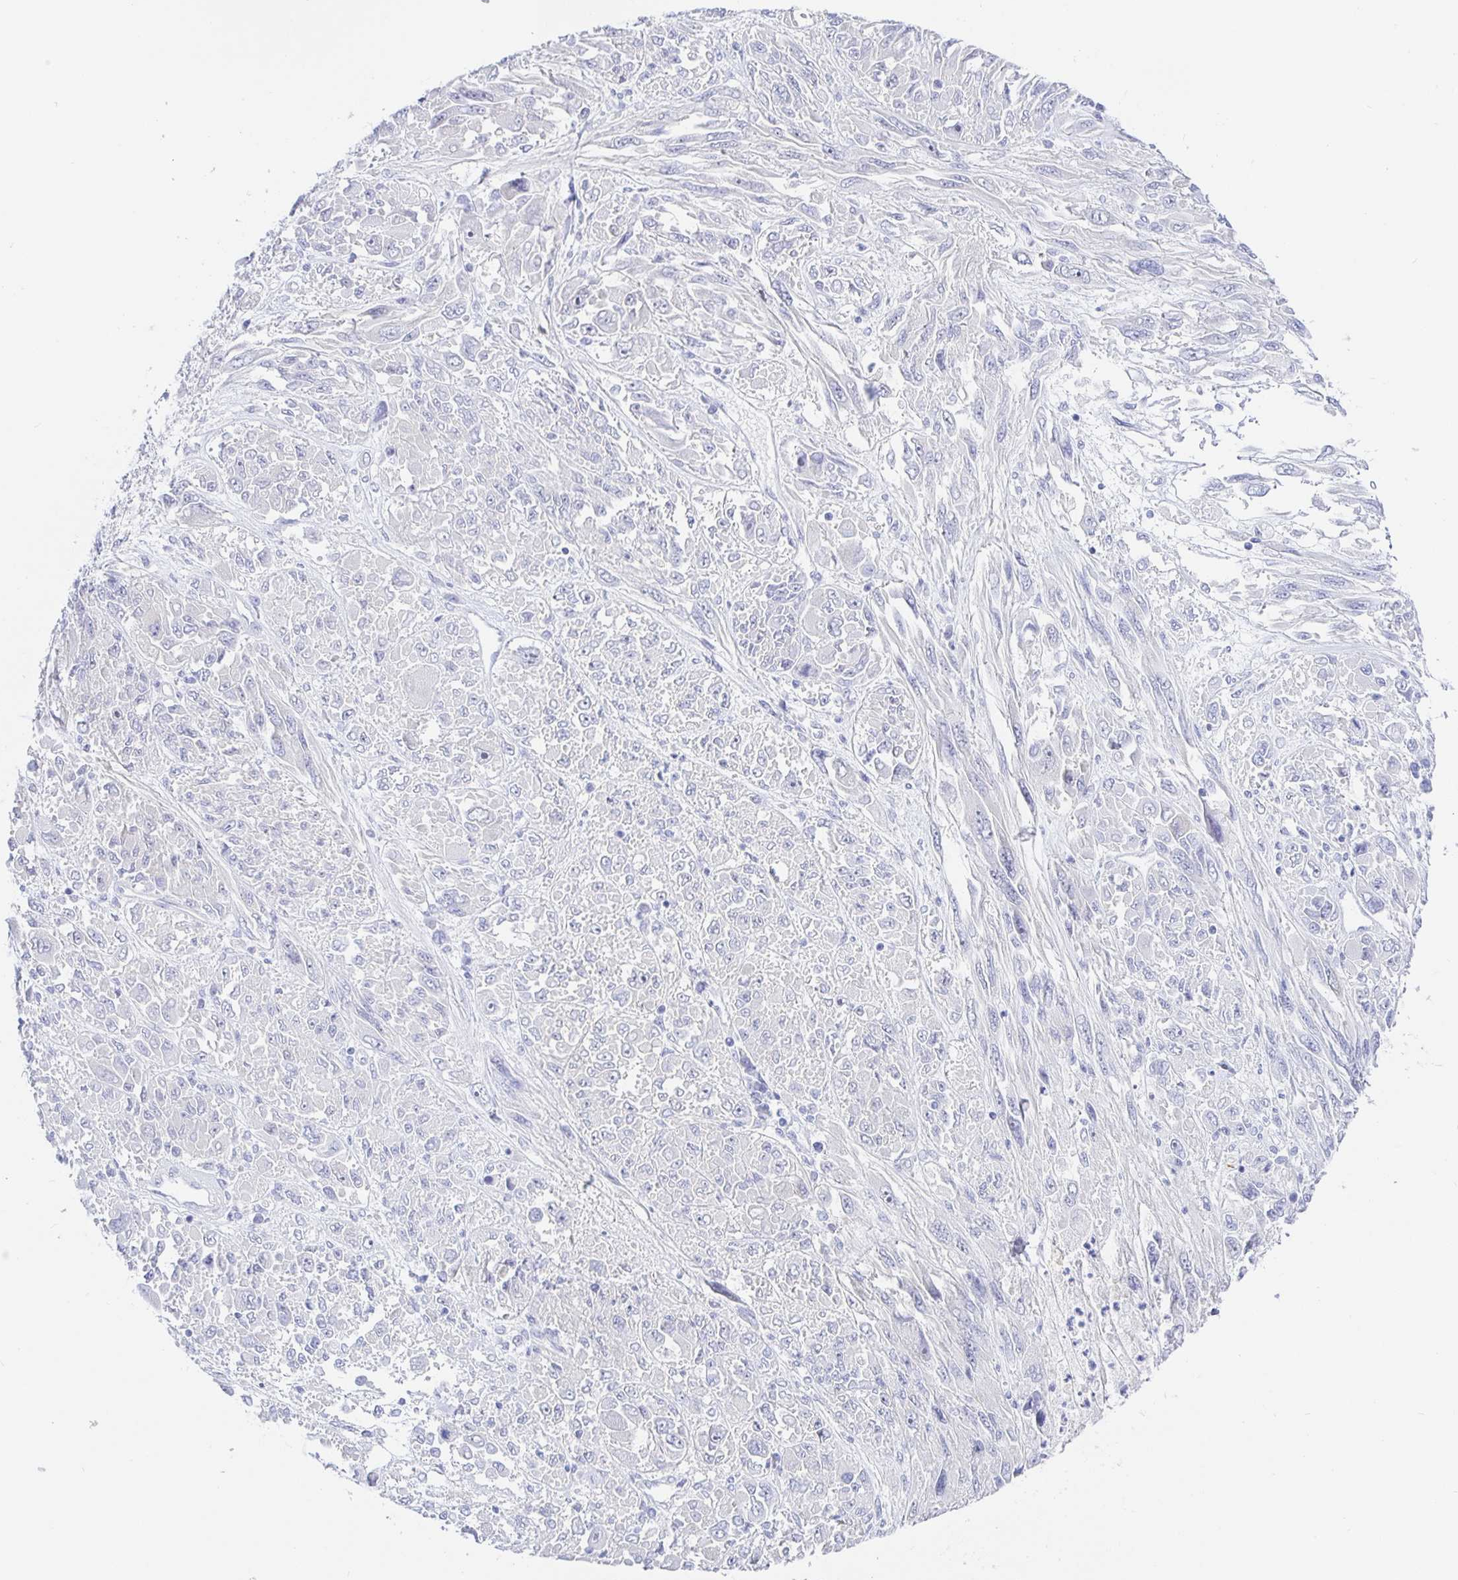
{"staining": {"intensity": "negative", "quantity": "none", "location": "none"}, "tissue": "melanoma", "cell_type": "Tumor cells", "image_type": "cancer", "snomed": [{"axis": "morphology", "description": "Malignant melanoma, NOS"}, {"axis": "topography", "description": "Skin"}], "caption": "High magnification brightfield microscopy of malignant melanoma stained with DAB (3,3'-diaminobenzidine) (brown) and counterstained with hematoxylin (blue): tumor cells show no significant positivity.", "gene": "KCNH6", "patient": {"sex": "female", "age": 91}}